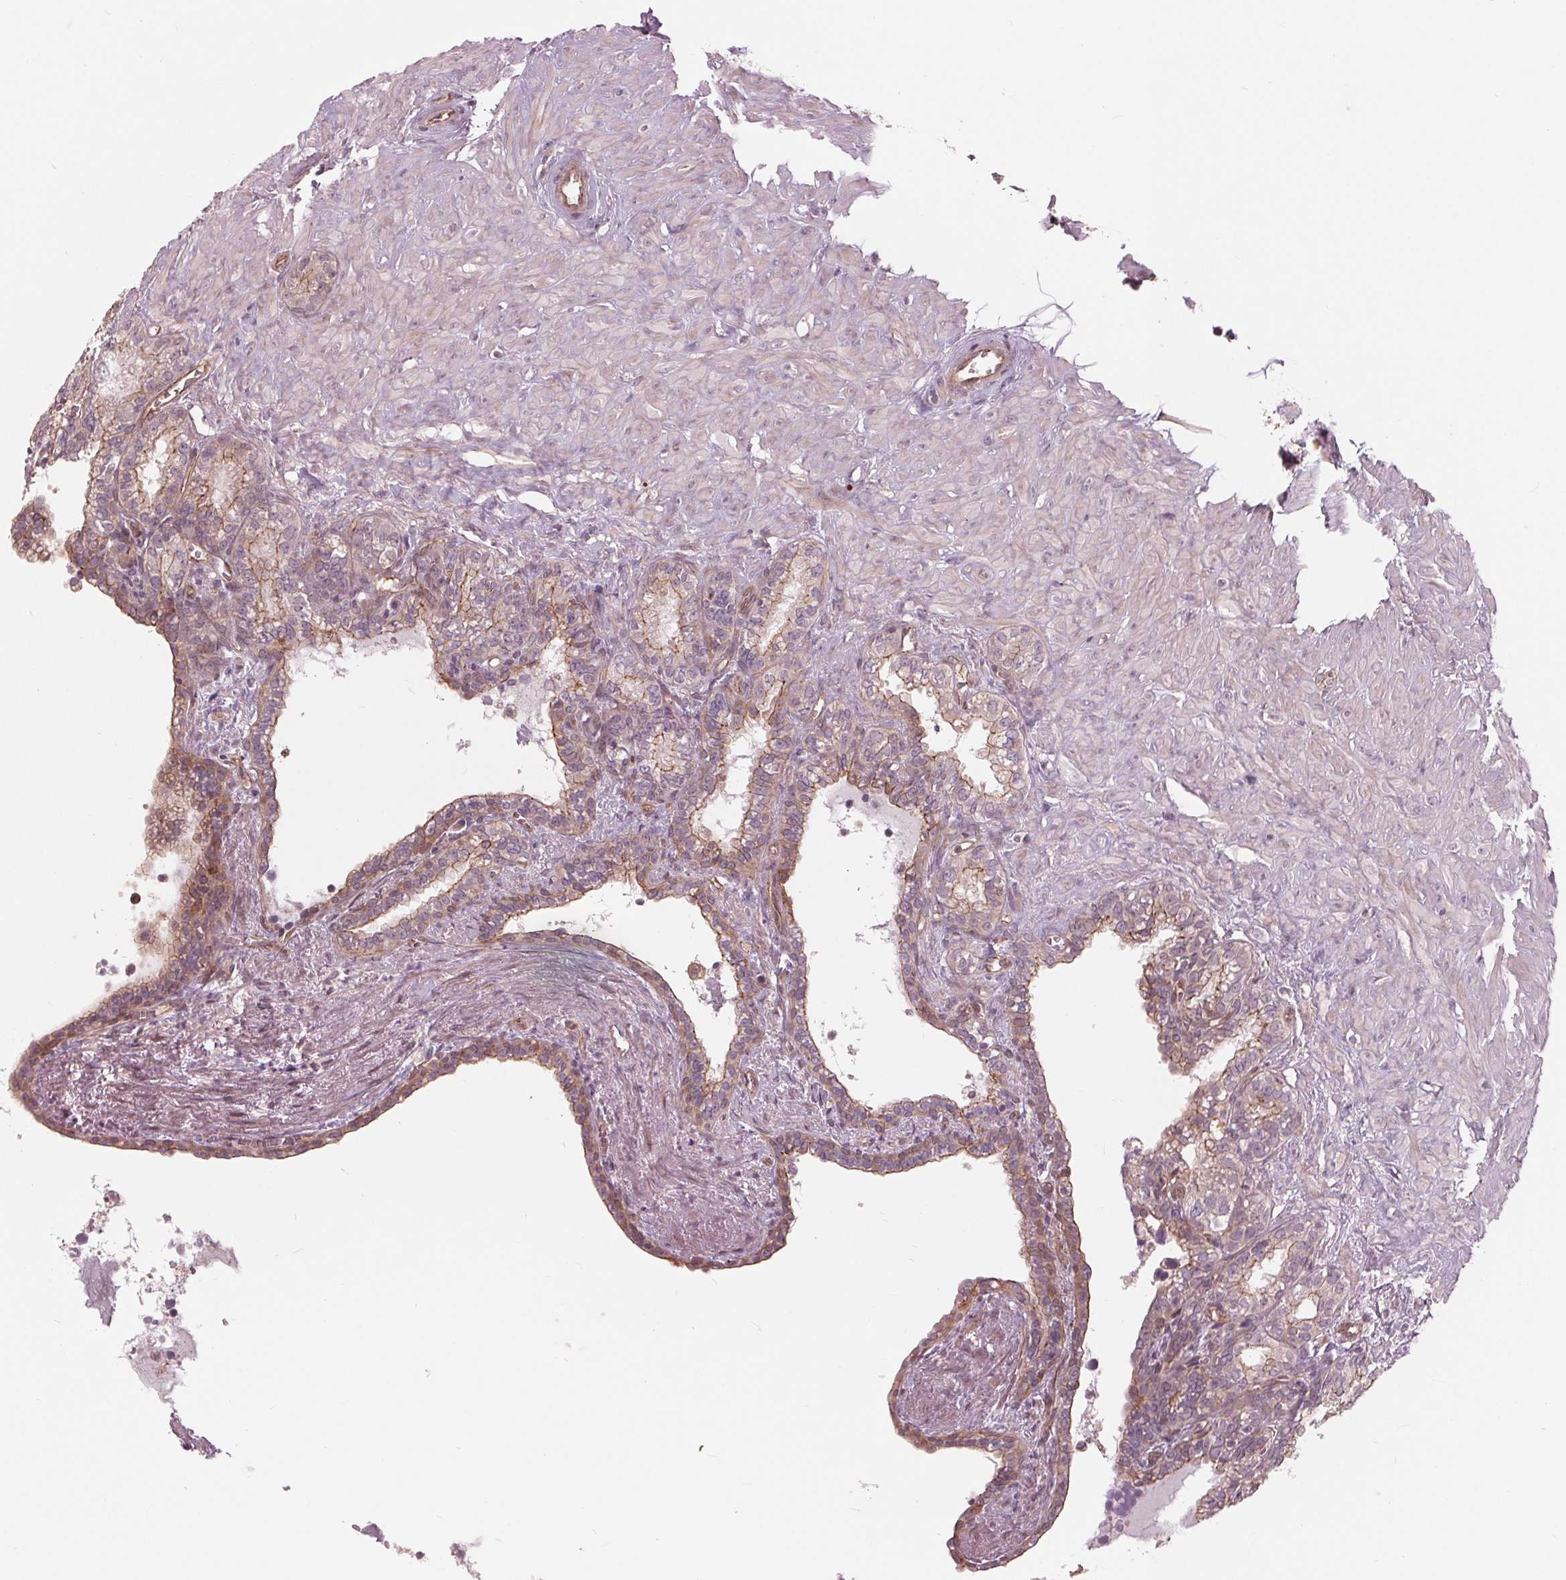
{"staining": {"intensity": "weak", "quantity": "25%-75%", "location": "cytoplasmic/membranous"}, "tissue": "seminal vesicle", "cell_type": "Glandular cells", "image_type": "normal", "snomed": [{"axis": "morphology", "description": "Normal tissue, NOS"}, {"axis": "morphology", "description": "Urothelial carcinoma, NOS"}, {"axis": "topography", "description": "Urinary bladder"}, {"axis": "topography", "description": "Seminal veicle"}], "caption": "Immunohistochemistry of normal seminal vesicle shows low levels of weak cytoplasmic/membranous staining in approximately 25%-75% of glandular cells.", "gene": "TXNIP", "patient": {"sex": "male", "age": 76}}